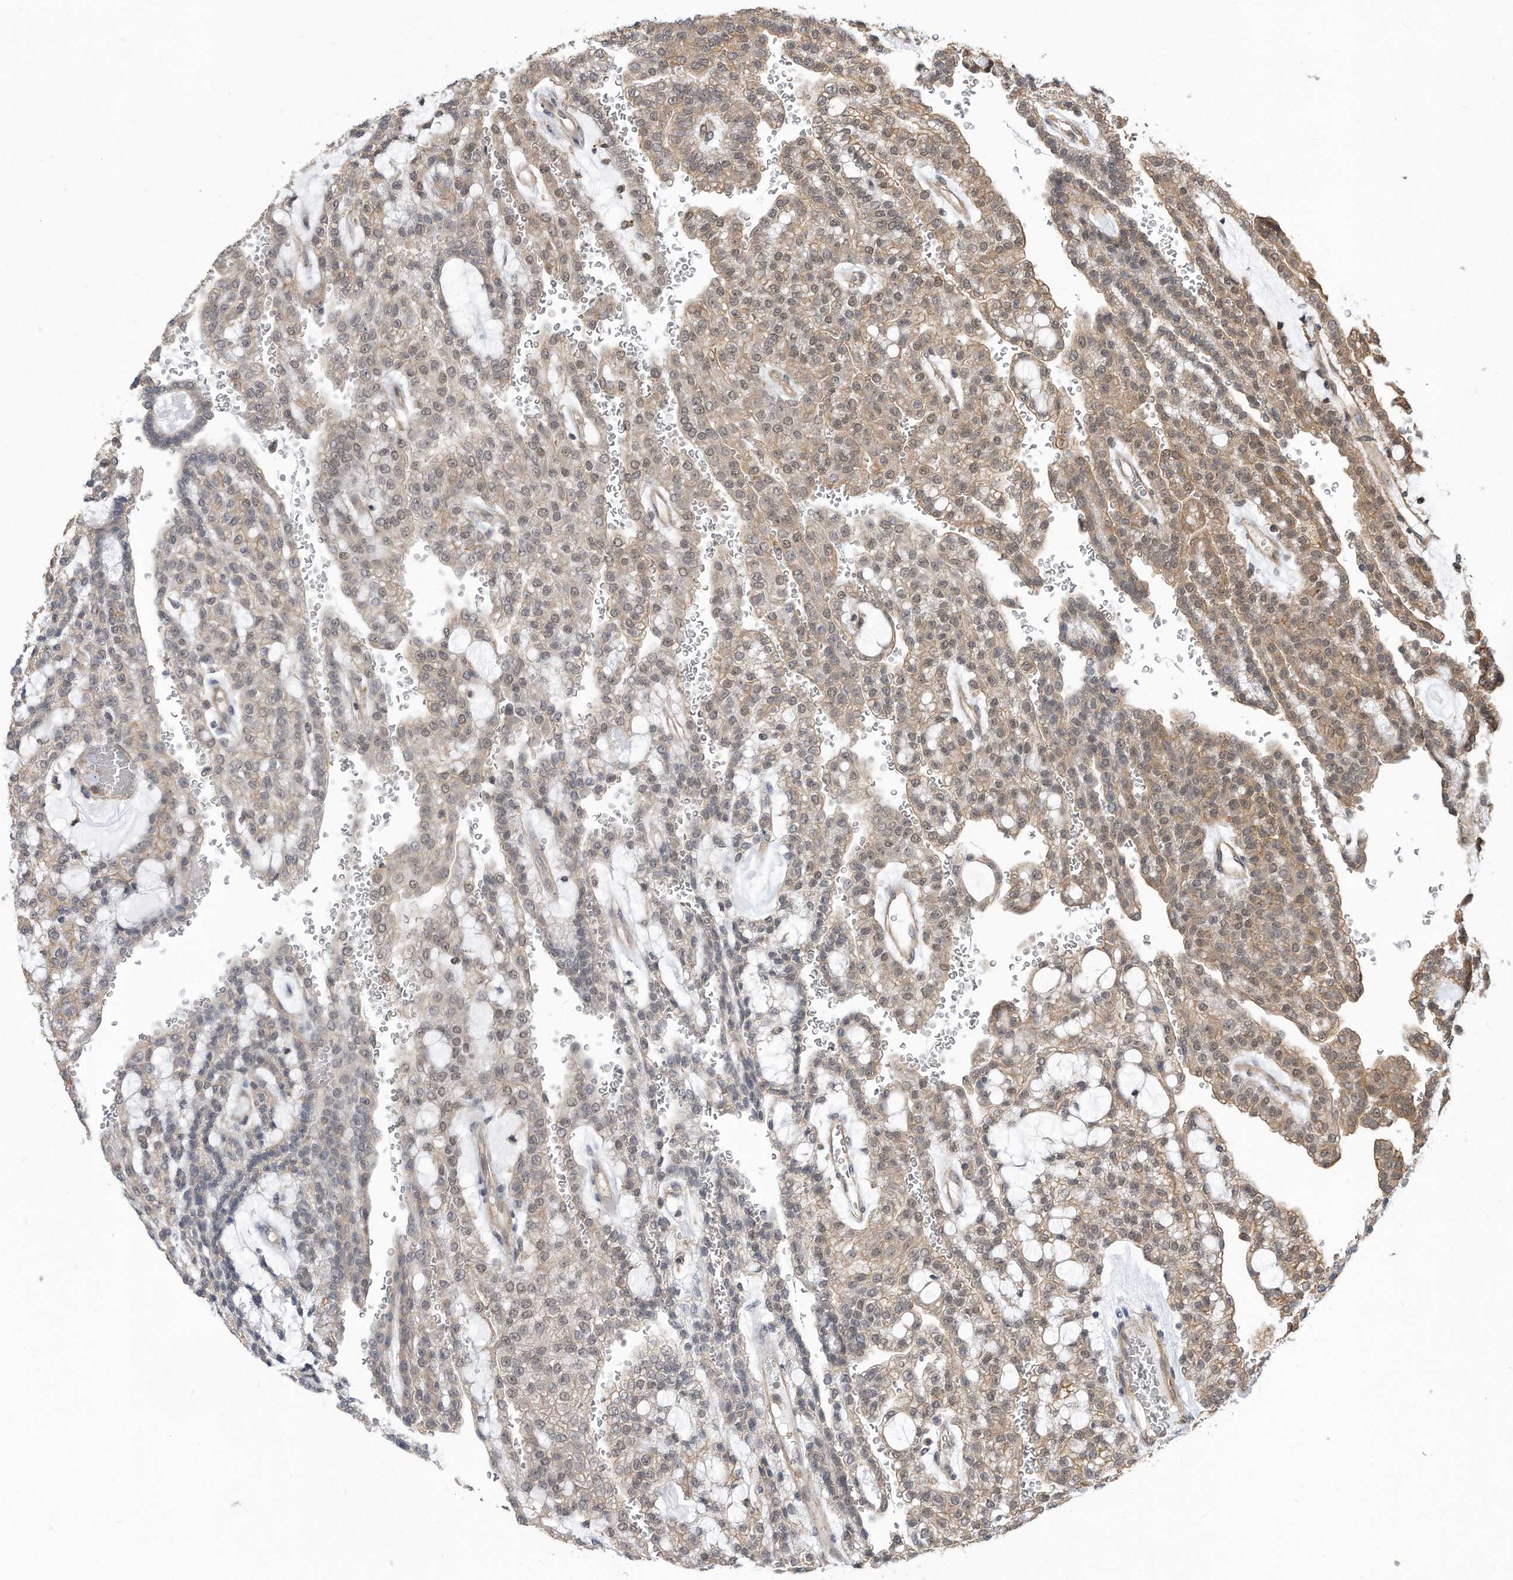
{"staining": {"intensity": "moderate", "quantity": "25%-75%", "location": "cytoplasmic/membranous,nuclear"}, "tissue": "renal cancer", "cell_type": "Tumor cells", "image_type": "cancer", "snomed": [{"axis": "morphology", "description": "Adenocarcinoma, NOS"}, {"axis": "topography", "description": "Kidney"}], "caption": "Human adenocarcinoma (renal) stained with a brown dye exhibits moderate cytoplasmic/membranous and nuclear positive positivity in approximately 25%-75% of tumor cells.", "gene": "TCP1", "patient": {"sex": "male", "age": 63}}